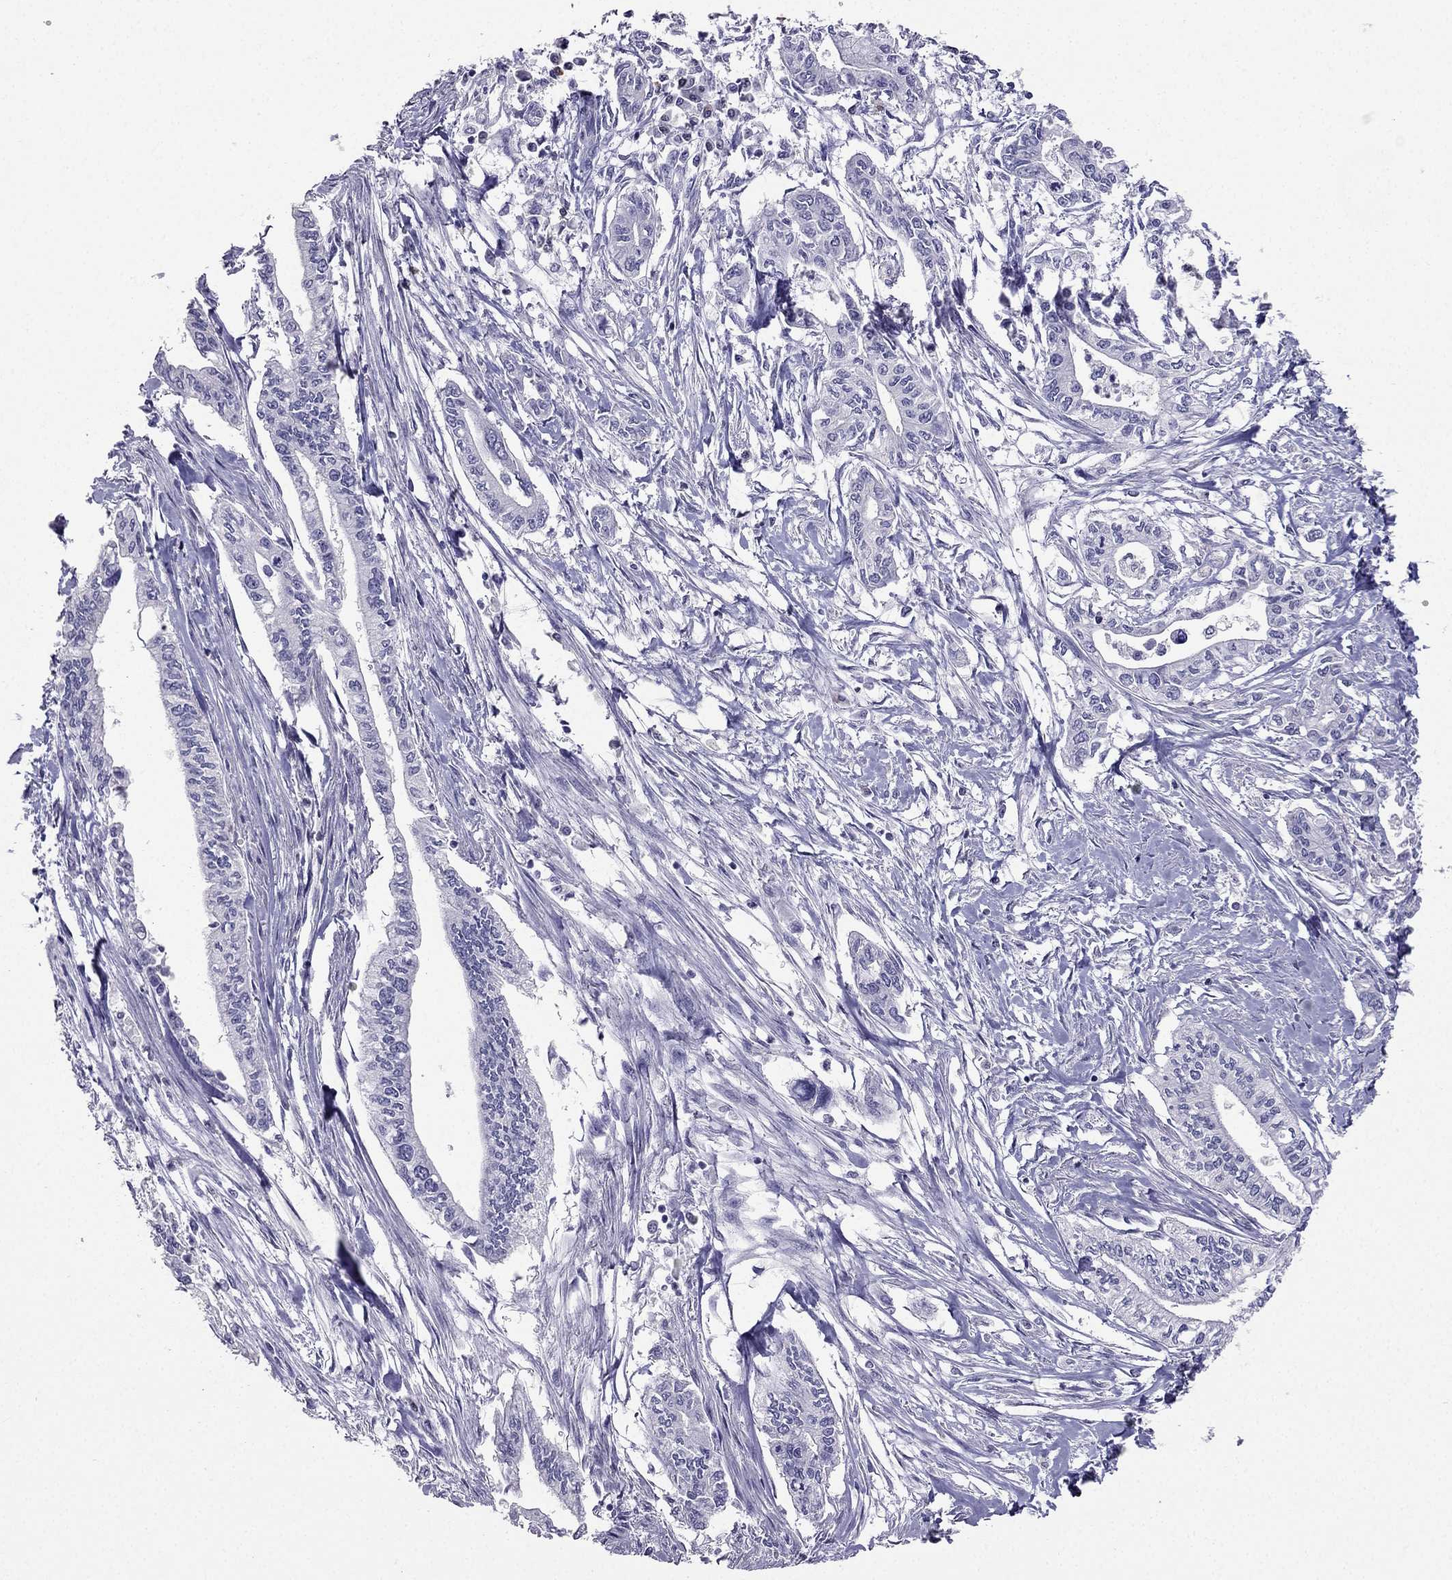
{"staining": {"intensity": "negative", "quantity": "none", "location": "none"}, "tissue": "pancreatic cancer", "cell_type": "Tumor cells", "image_type": "cancer", "snomed": [{"axis": "morphology", "description": "Adenocarcinoma, NOS"}, {"axis": "topography", "description": "Pancreas"}], "caption": "This is an immunohistochemistry (IHC) image of human pancreatic adenocarcinoma. There is no positivity in tumor cells.", "gene": "ARID3A", "patient": {"sex": "male", "age": 60}}